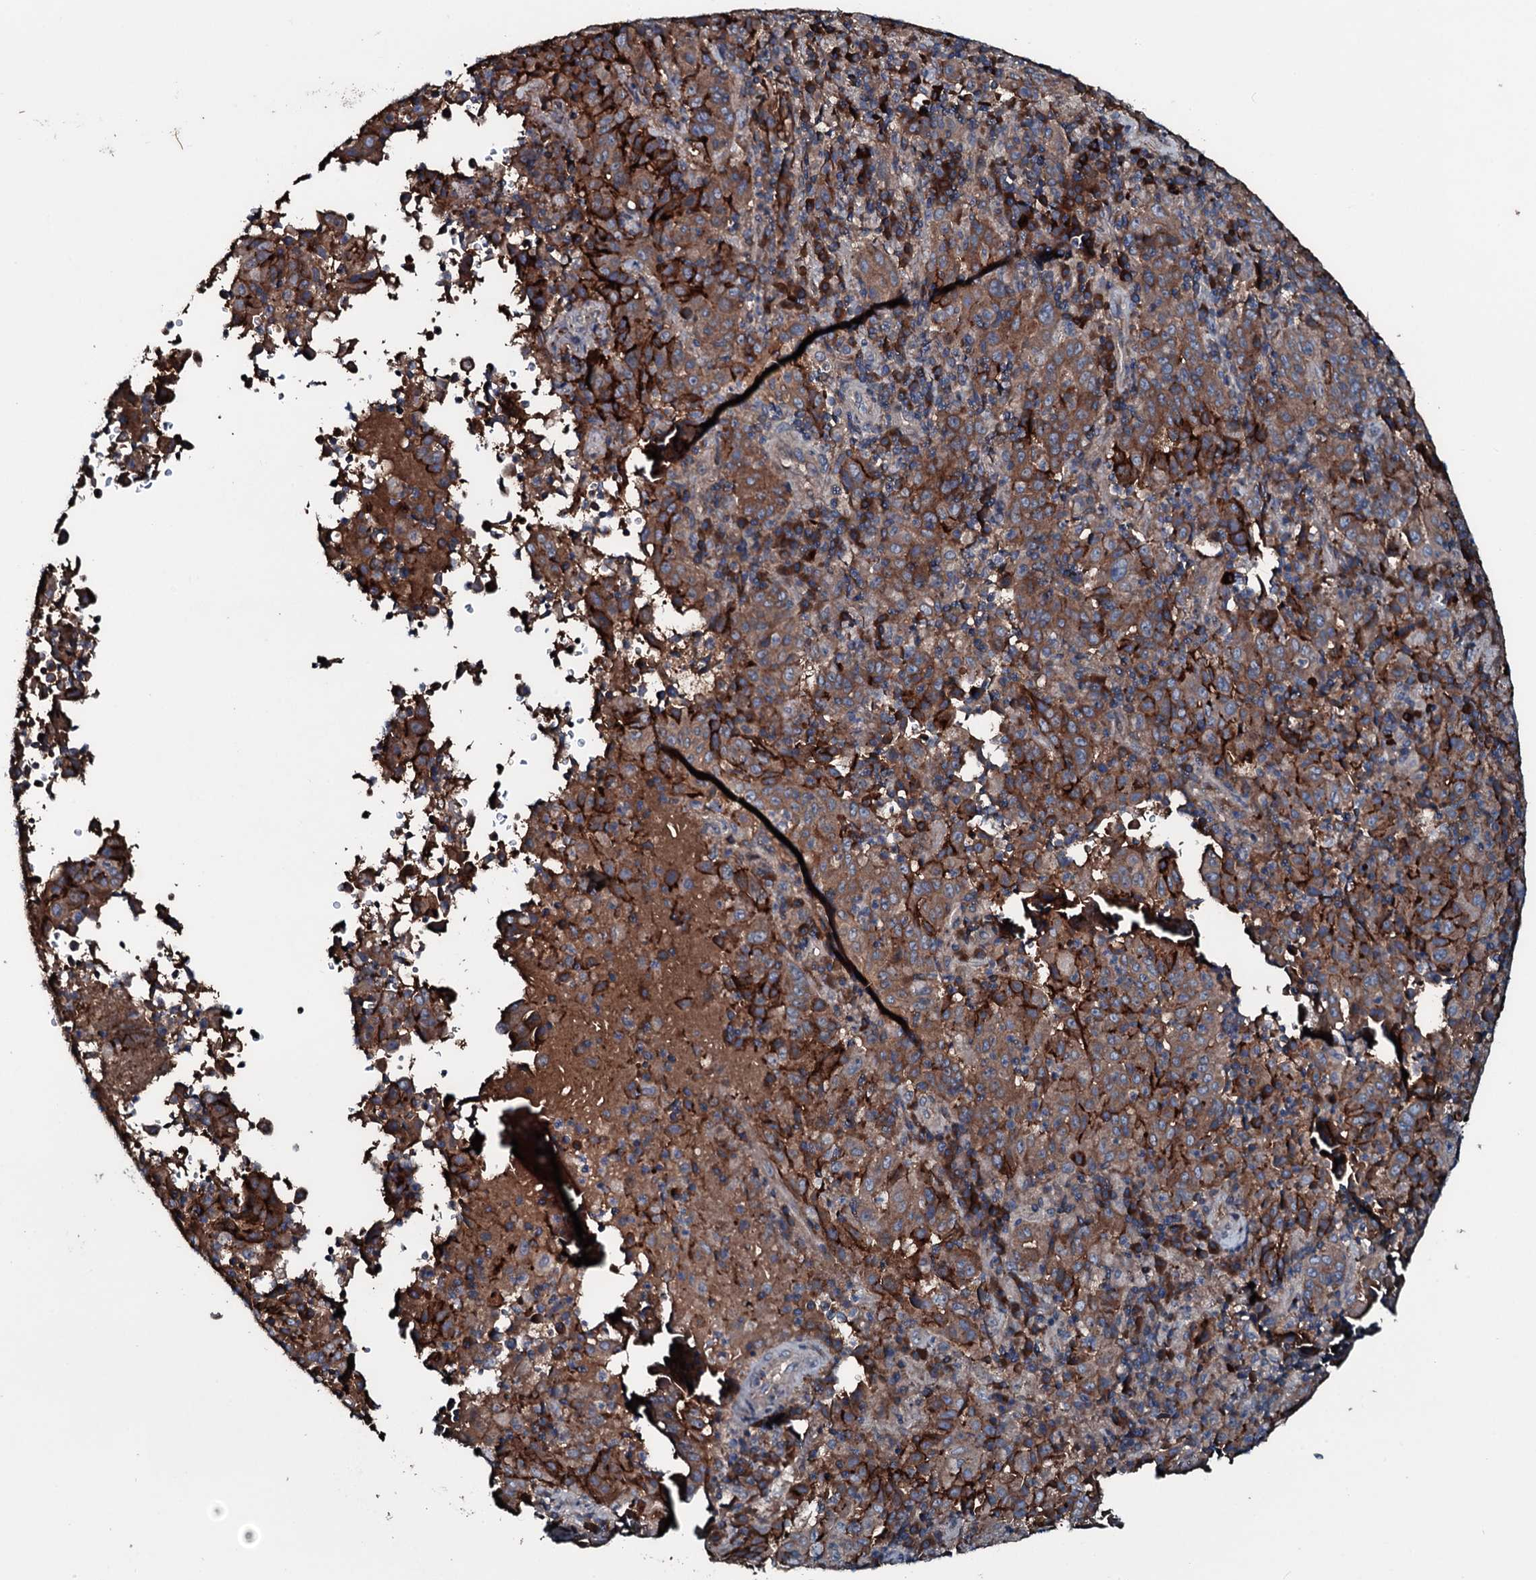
{"staining": {"intensity": "strong", "quantity": ">75%", "location": "cytoplasmic/membranous"}, "tissue": "pancreatic cancer", "cell_type": "Tumor cells", "image_type": "cancer", "snomed": [{"axis": "morphology", "description": "Adenocarcinoma, NOS"}, {"axis": "topography", "description": "Pancreas"}], "caption": "Pancreatic cancer stained for a protein (brown) demonstrates strong cytoplasmic/membranous positive positivity in about >75% of tumor cells.", "gene": "AARS1", "patient": {"sex": "male", "age": 63}}